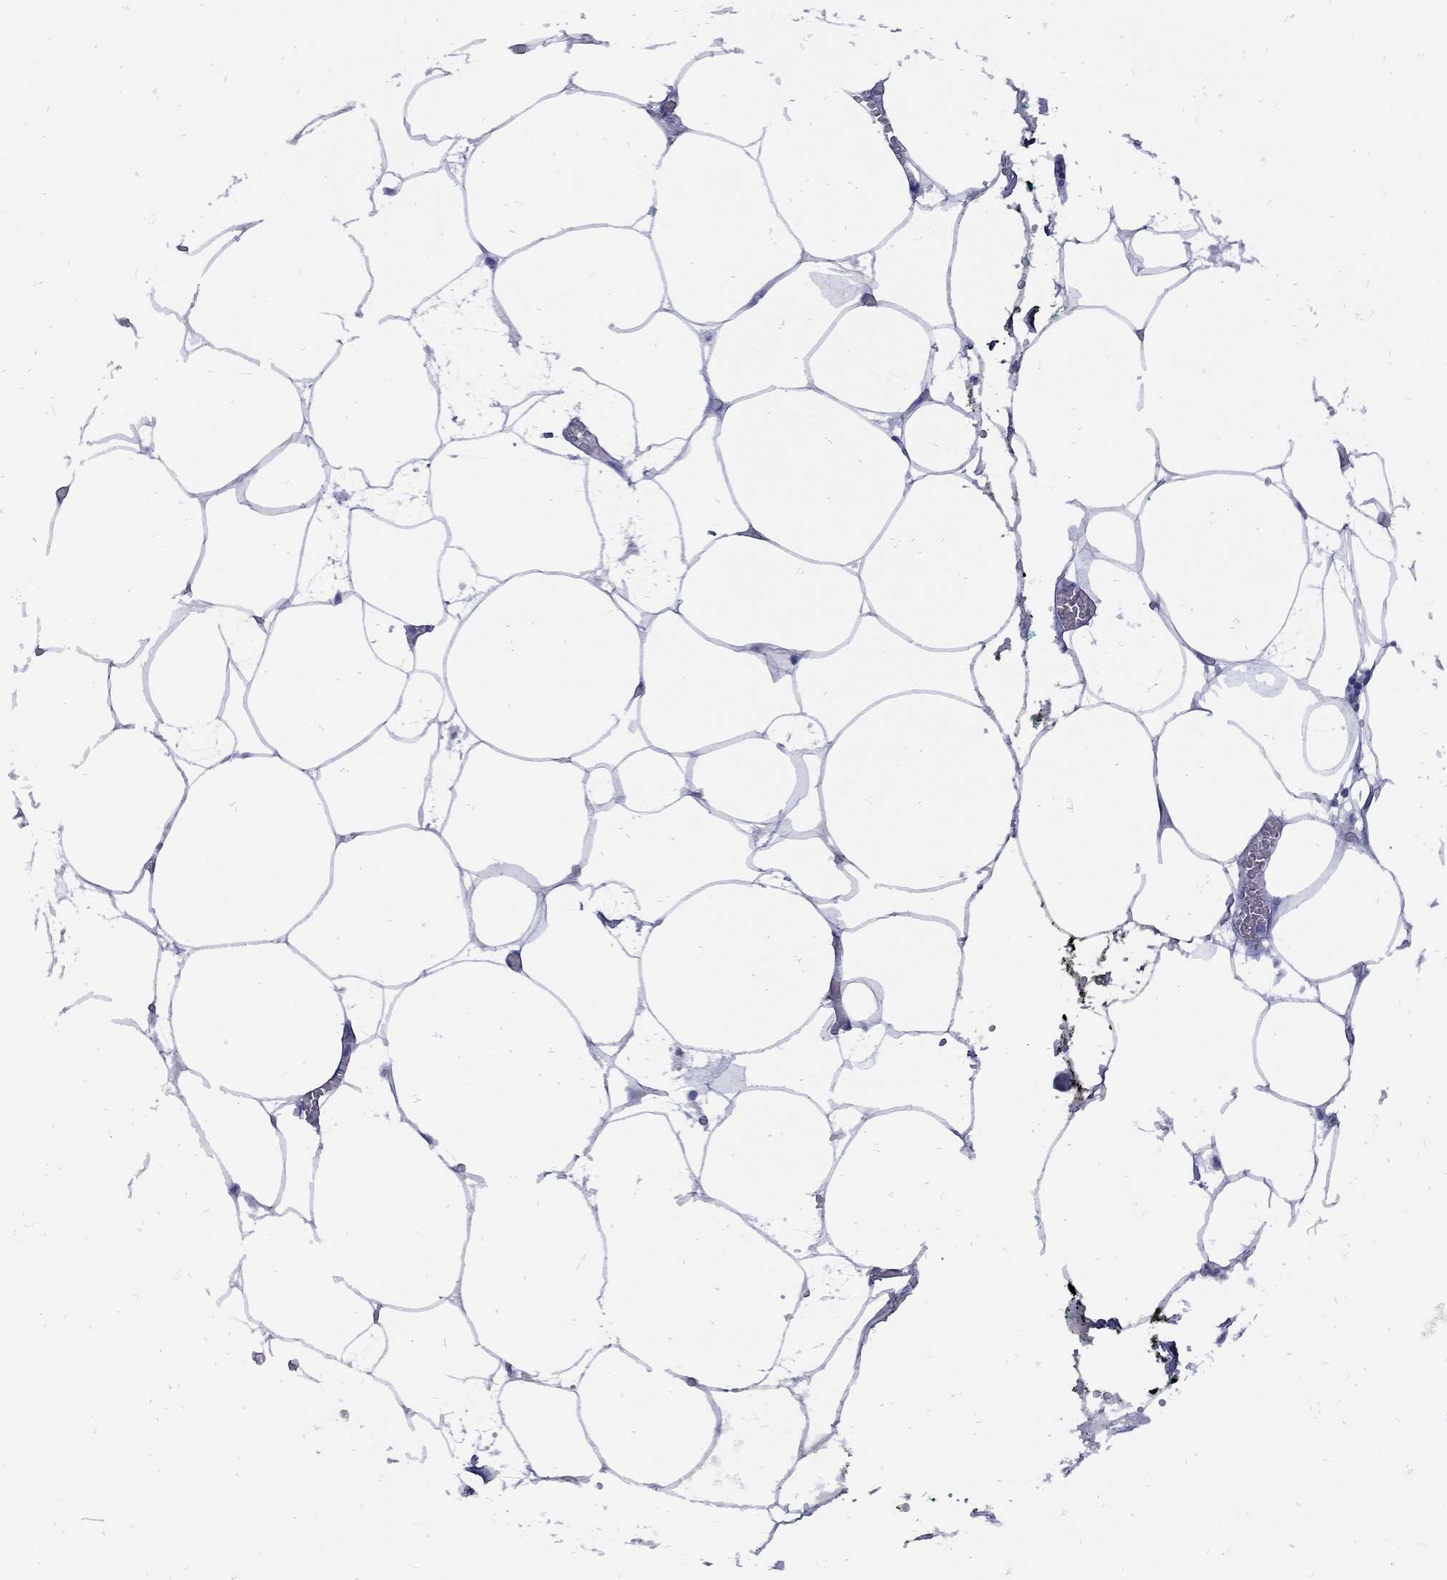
{"staining": {"intensity": "negative", "quantity": "none", "location": "none"}, "tissue": "adipose tissue", "cell_type": "Adipocytes", "image_type": "normal", "snomed": [{"axis": "morphology", "description": "Normal tissue, NOS"}, {"axis": "topography", "description": "Adipose tissue"}, {"axis": "topography", "description": "Pancreas"}, {"axis": "topography", "description": "Peripheral nerve tissue"}], "caption": "Normal adipose tissue was stained to show a protein in brown. There is no significant expression in adipocytes.", "gene": "SESTD1", "patient": {"sex": "female", "age": 58}}